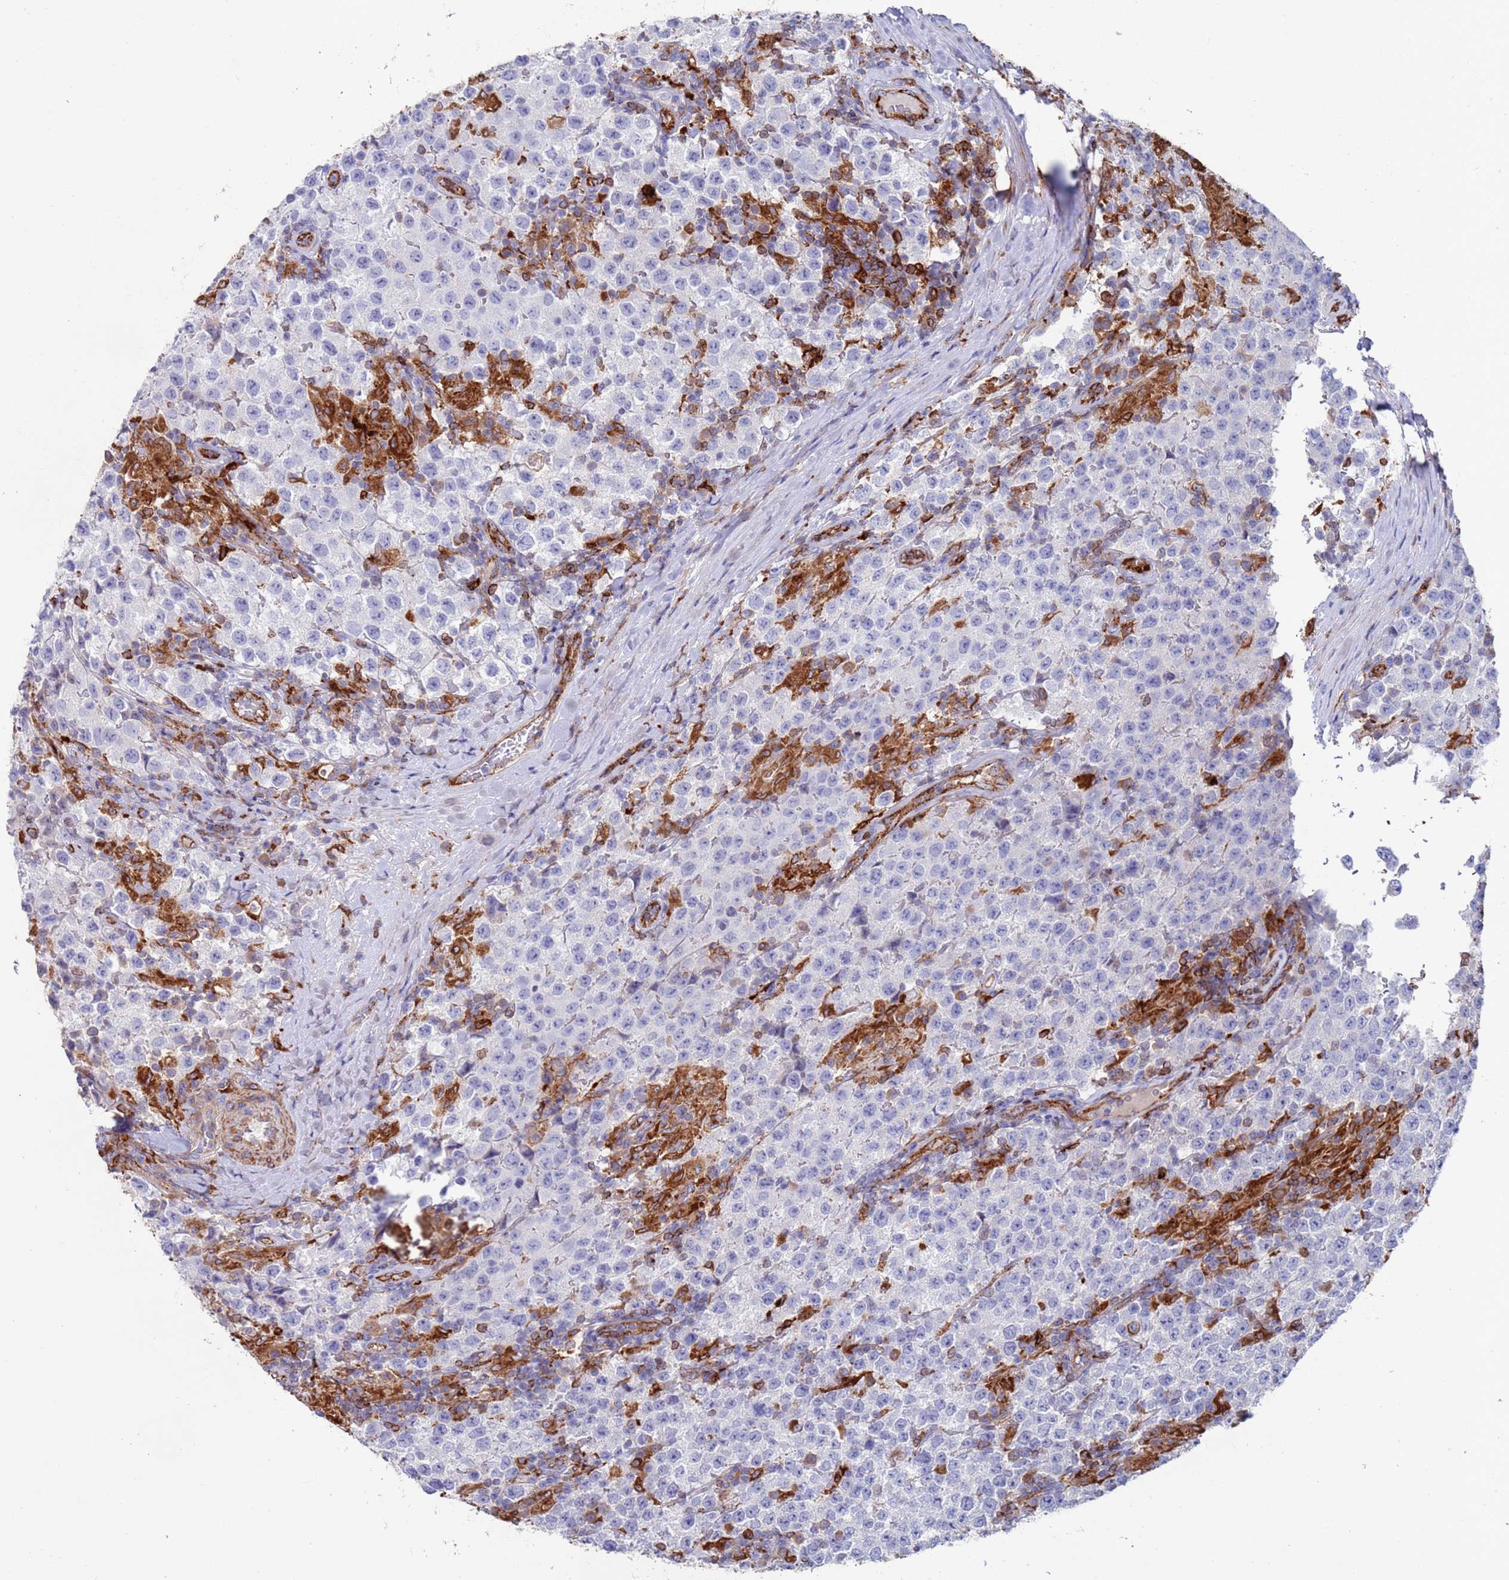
{"staining": {"intensity": "negative", "quantity": "none", "location": "none"}, "tissue": "testis cancer", "cell_type": "Tumor cells", "image_type": "cancer", "snomed": [{"axis": "morphology", "description": "Seminoma, NOS"}, {"axis": "morphology", "description": "Carcinoma, Embryonal, NOS"}, {"axis": "topography", "description": "Testis"}], "caption": "Histopathology image shows no protein expression in tumor cells of testis cancer tissue. (DAB (3,3'-diaminobenzidine) IHC, high magnification).", "gene": "GREB1L", "patient": {"sex": "male", "age": 41}}